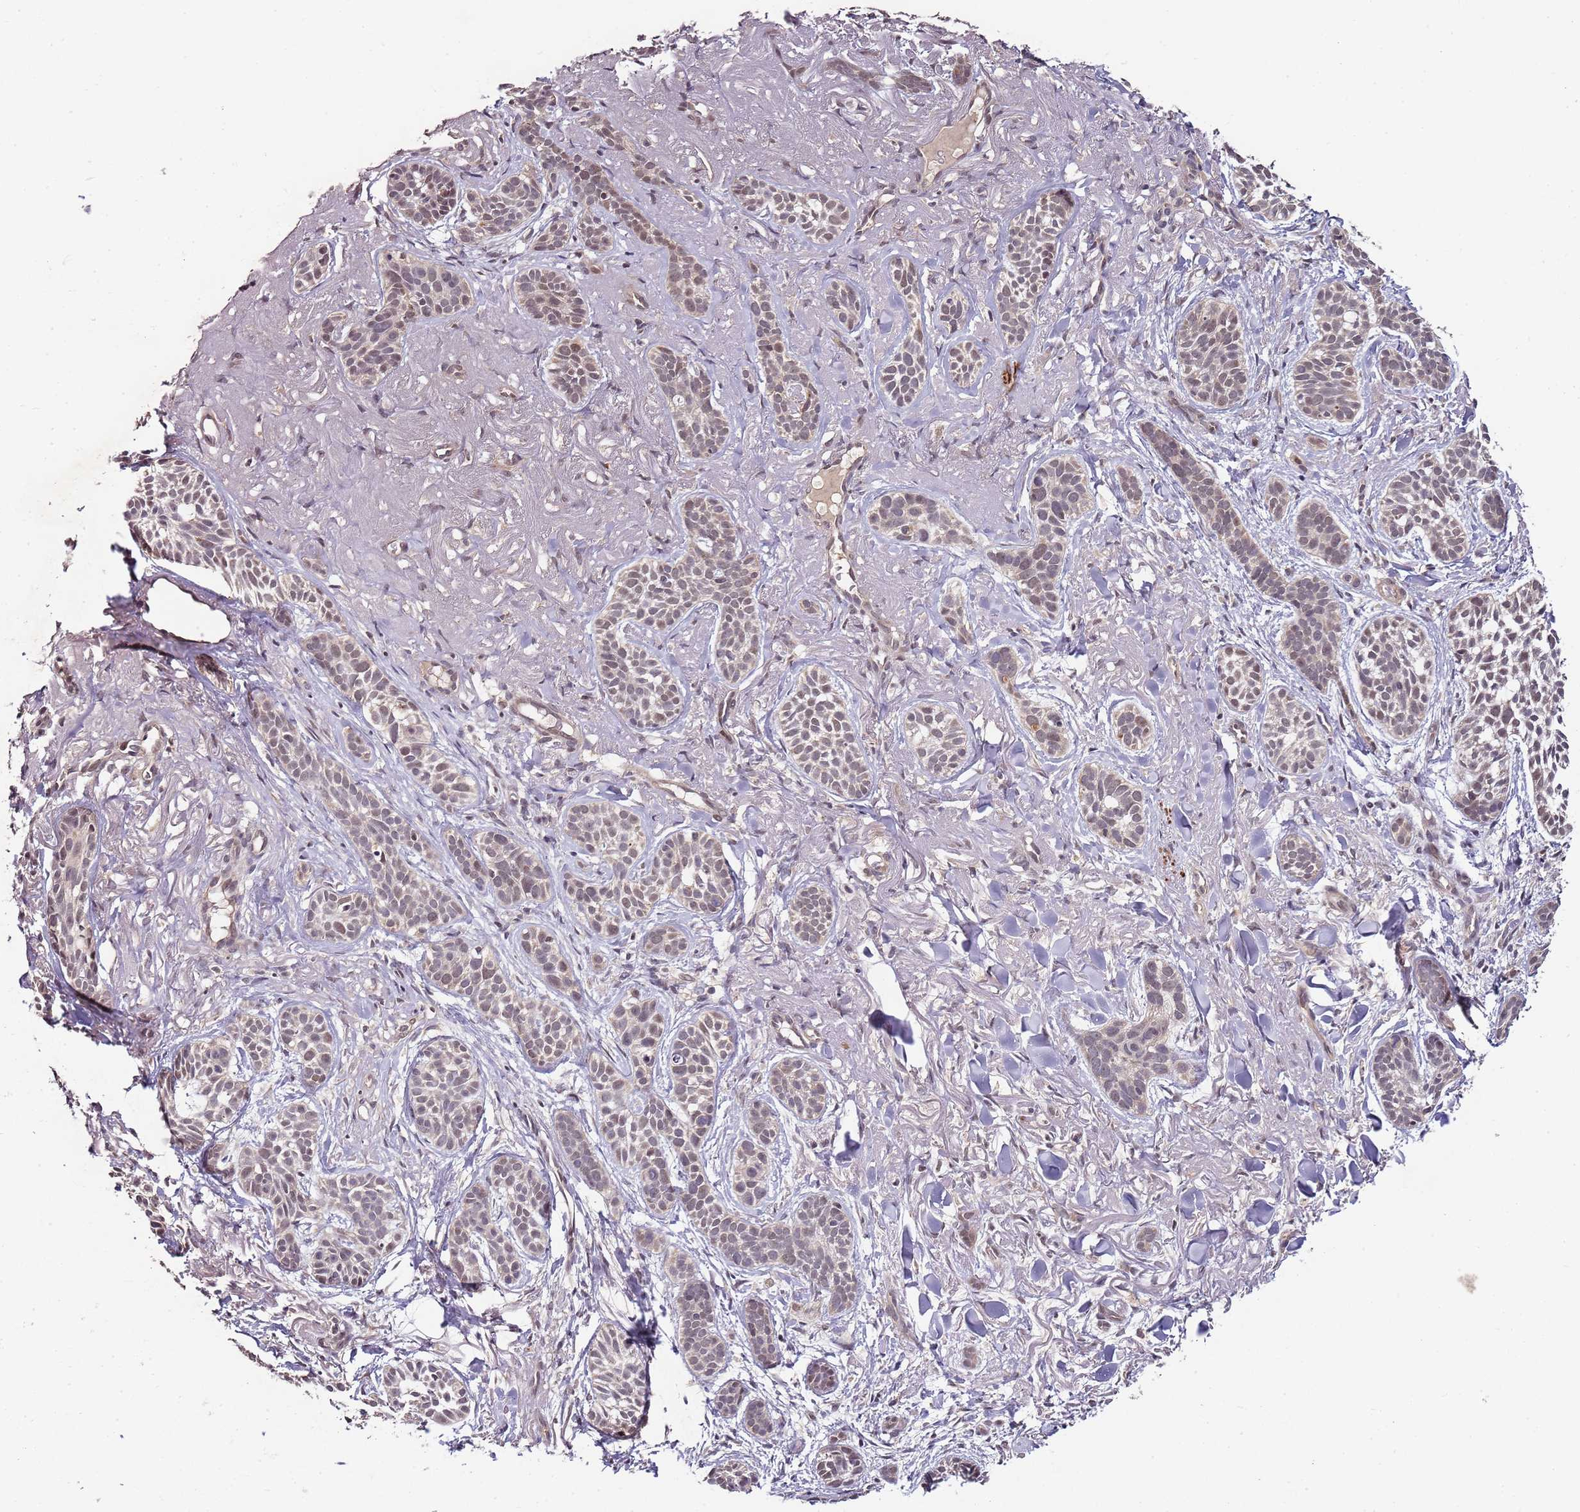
{"staining": {"intensity": "weak", "quantity": "<25%", "location": "nuclear"}, "tissue": "skin cancer", "cell_type": "Tumor cells", "image_type": "cancer", "snomed": [{"axis": "morphology", "description": "Basal cell carcinoma"}, {"axis": "topography", "description": "Skin"}], "caption": "Immunohistochemistry (IHC) of skin cancer demonstrates no staining in tumor cells.", "gene": "LIN37", "patient": {"sex": "male", "age": 71}}